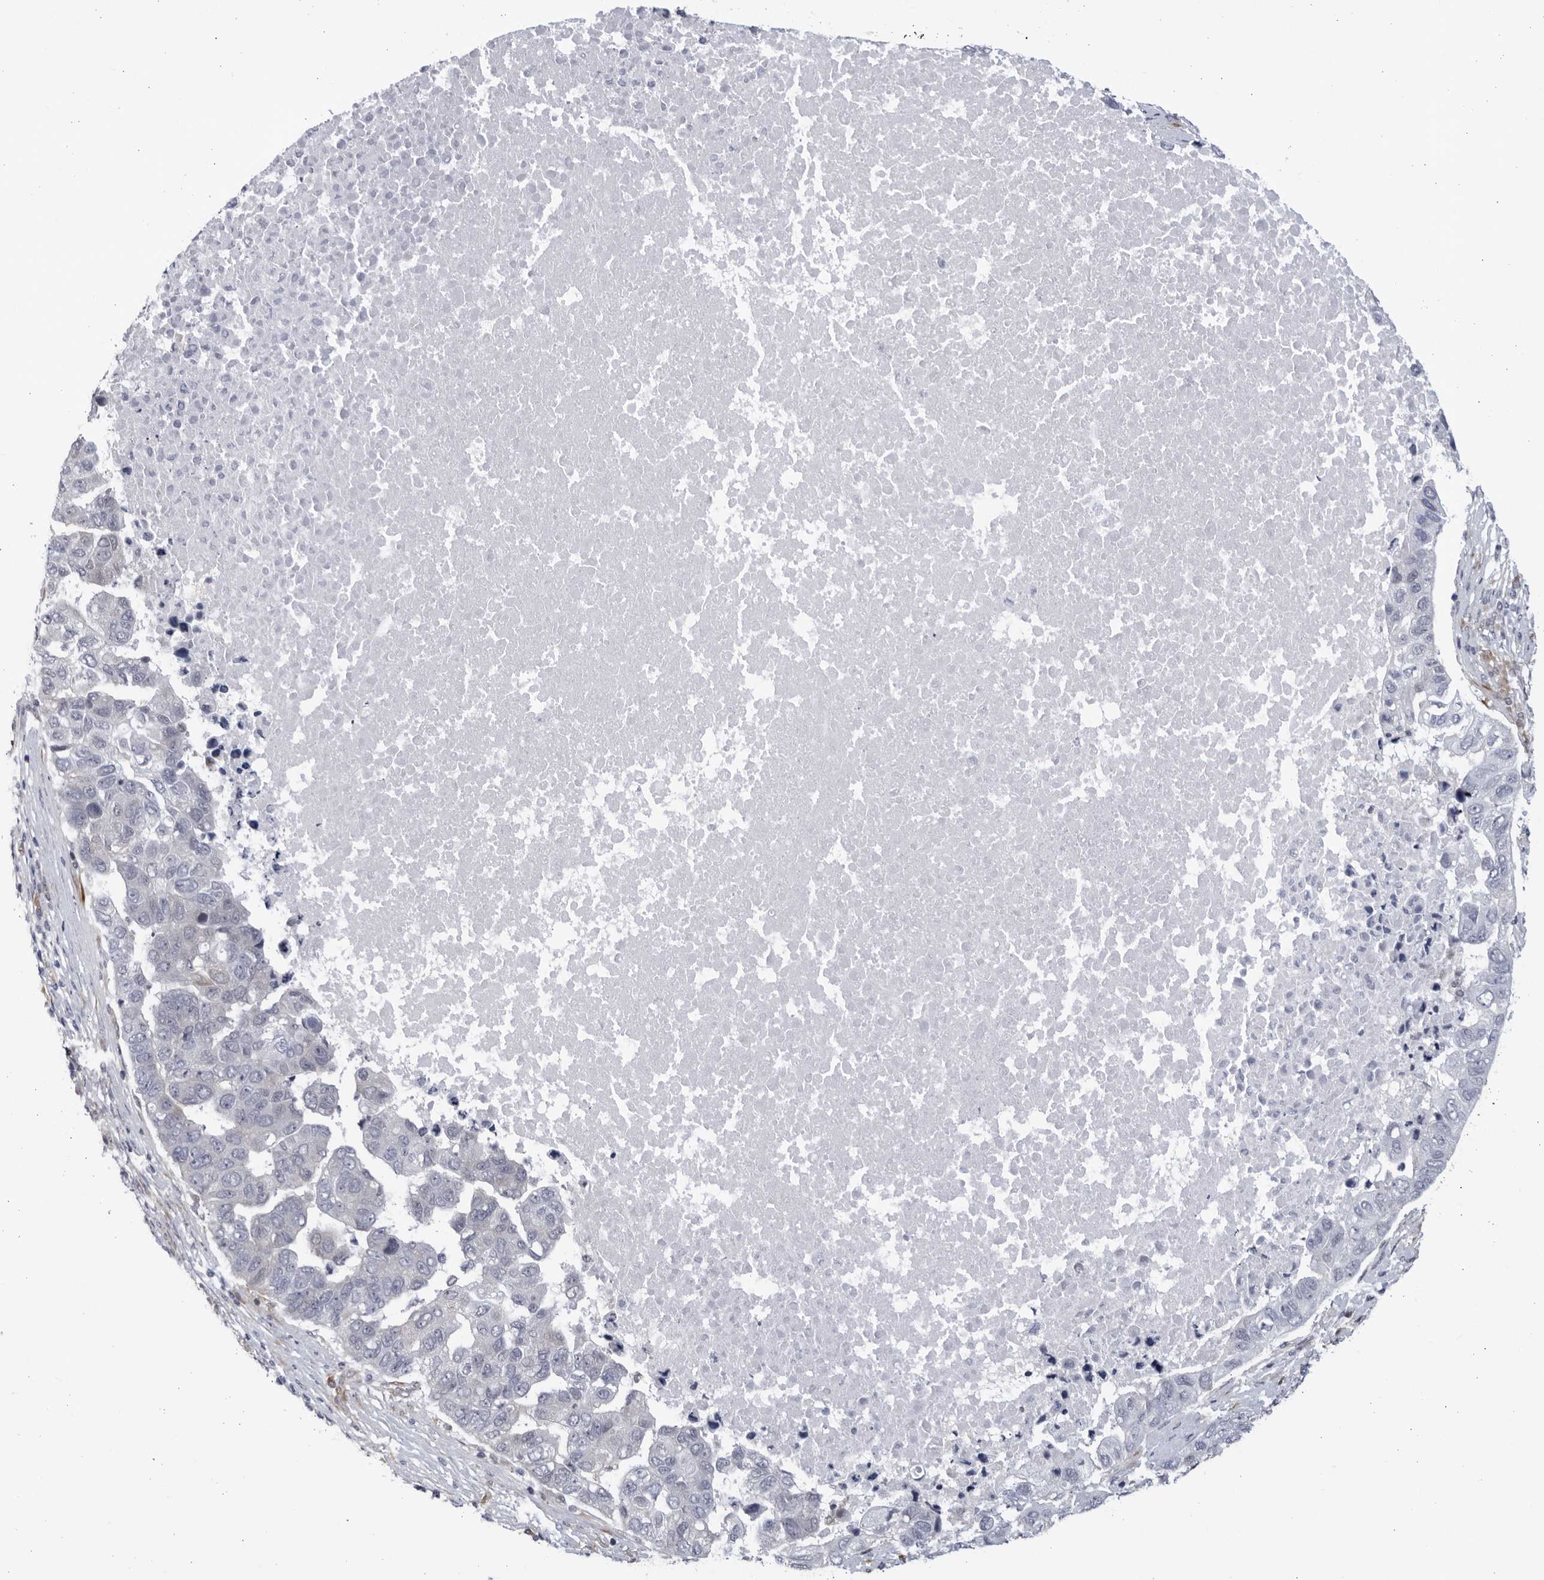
{"staining": {"intensity": "negative", "quantity": "none", "location": "none"}, "tissue": "pancreatic cancer", "cell_type": "Tumor cells", "image_type": "cancer", "snomed": [{"axis": "morphology", "description": "Adenocarcinoma, NOS"}, {"axis": "topography", "description": "Pancreas"}], "caption": "Immunohistochemical staining of pancreatic cancer (adenocarcinoma) exhibits no significant positivity in tumor cells.", "gene": "BMP2K", "patient": {"sex": "female", "age": 61}}